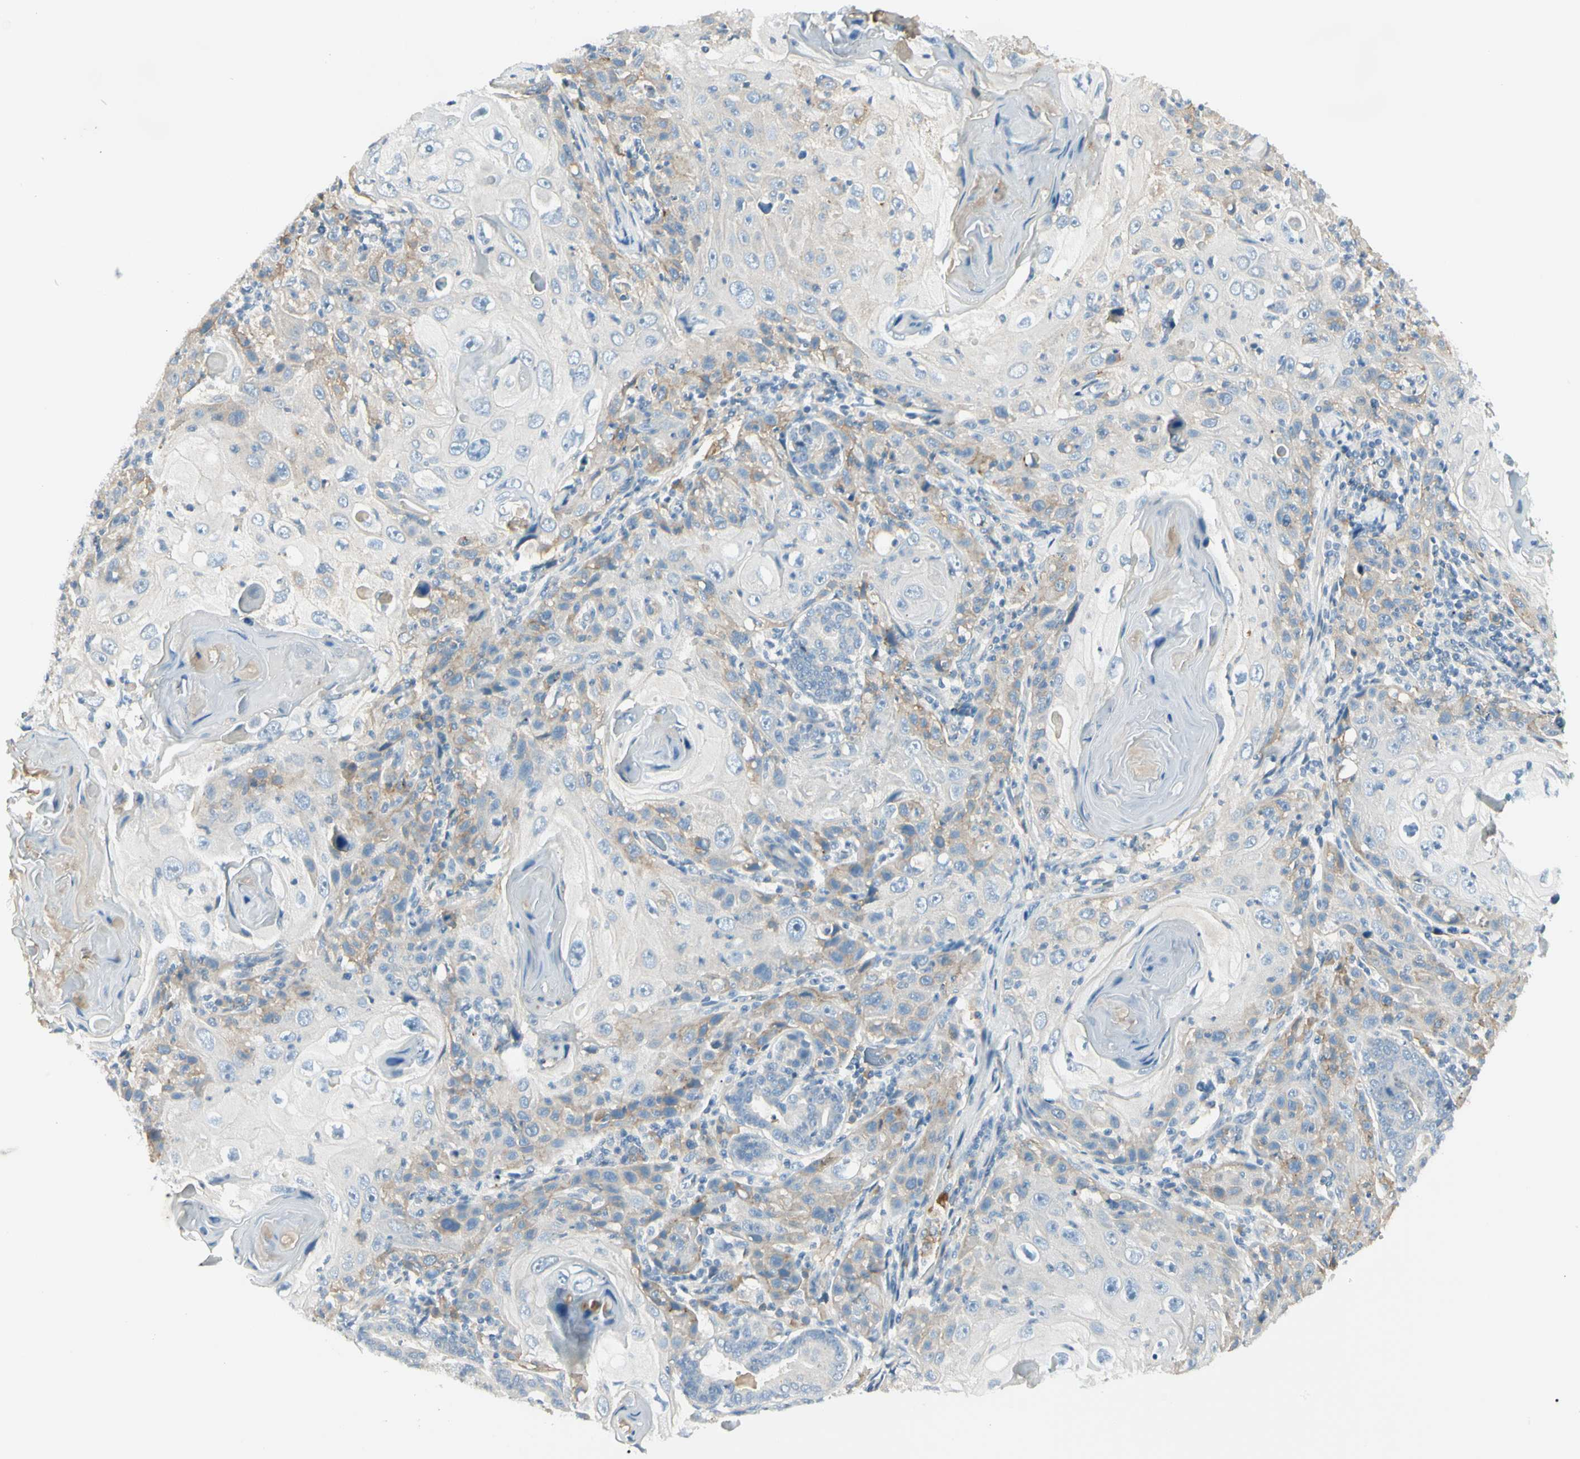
{"staining": {"intensity": "weak", "quantity": "<25%", "location": "cytoplasmic/membranous"}, "tissue": "skin cancer", "cell_type": "Tumor cells", "image_type": "cancer", "snomed": [{"axis": "morphology", "description": "Squamous cell carcinoma, NOS"}, {"axis": "topography", "description": "Skin"}], "caption": "This is a micrograph of immunohistochemistry staining of skin cancer, which shows no expression in tumor cells.", "gene": "SLC6A15", "patient": {"sex": "female", "age": 88}}